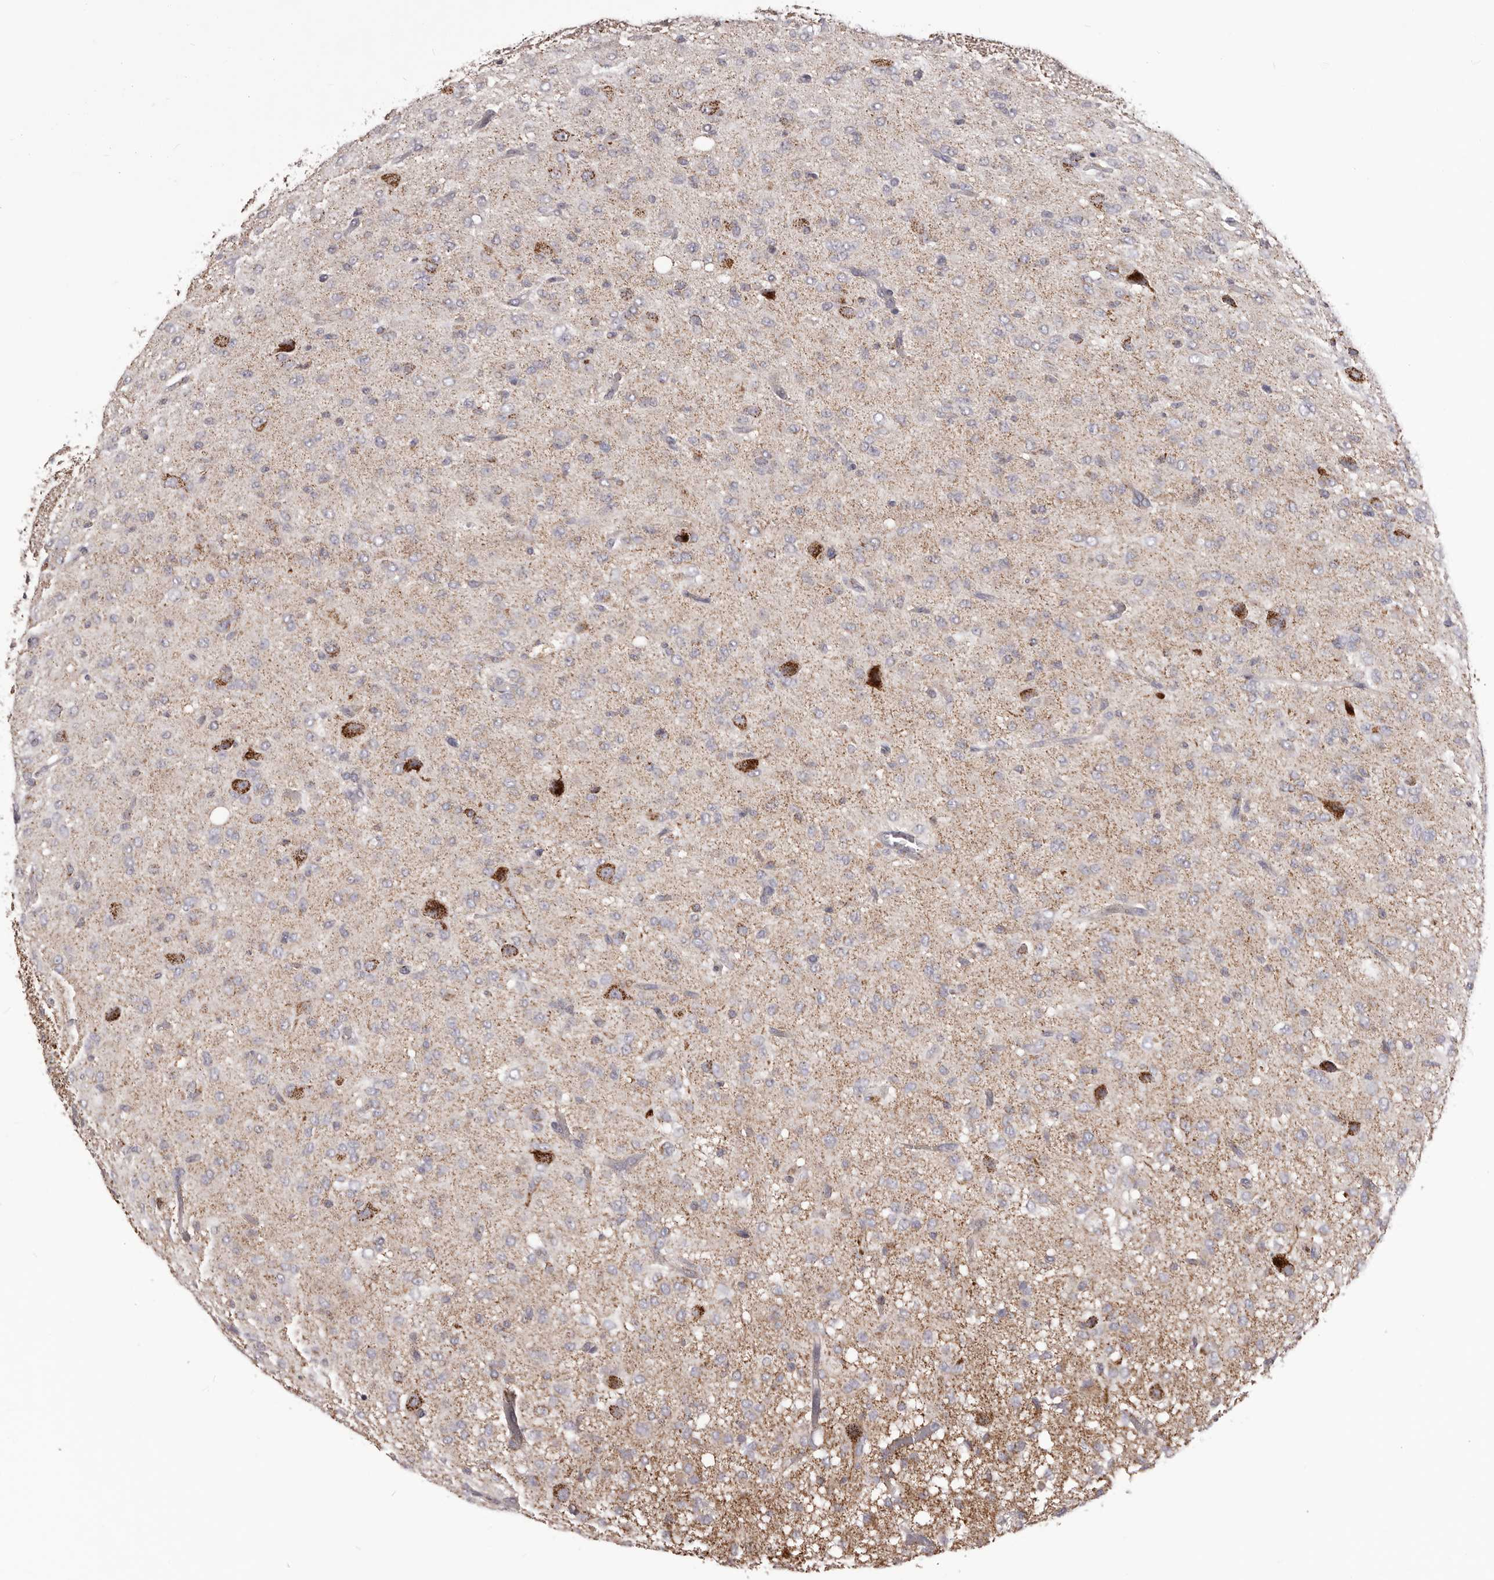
{"staining": {"intensity": "moderate", "quantity": "<25%", "location": "cytoplasmic/membranous"}, "tissue": "glioma", "cell_type": "Tumor cells", "image_type": "cancer", "snomed": [{"axis": "morphology", "description": "Glioma, malignant, High grade"}, {"axis": "topography", "description": "Brain"}], "caption": "Protein expression analysis of malignant glioma (high-grade) reveals moderate cytoplasmic/membranous staining in approximately <25% of tumor cells.", "gene": "PRMT2", "patient": {"sex": "female", "age": 59}}